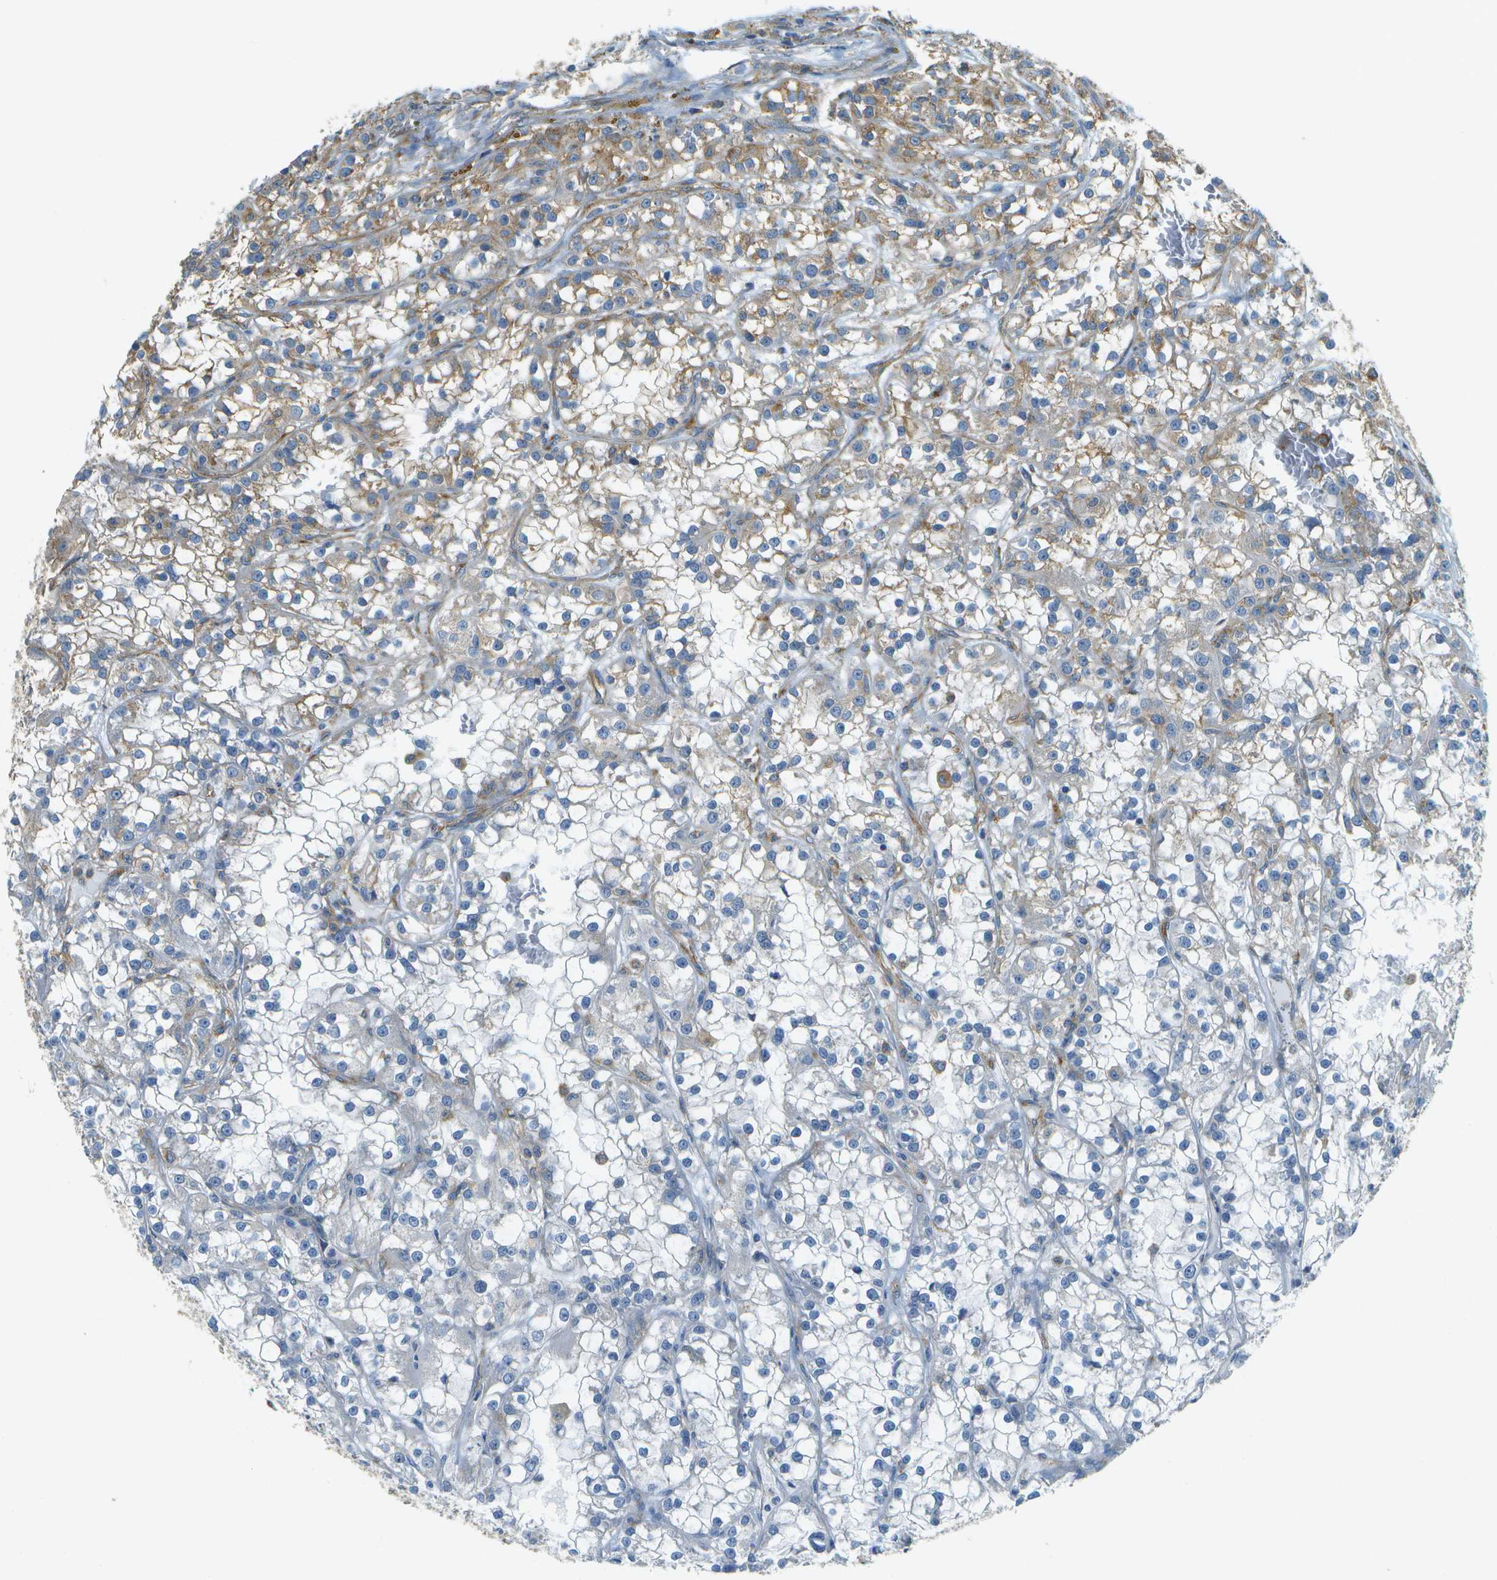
{"staining": {"intensity": "moderate", "quantity": "25%-75%", "location": "cytoplasmic/membranous"}, "tissue": "renal cancer", "cell_type": "Tumor cells", "image_type": "cancer", "snomed": [{"axis": "morphology", "description": "Adenocarcinoma, NOS"}, {"axis": "topography", "description": "Kidney"}], "caption": "Immunohistochemical staining of adenocarcinoma (renal) exhibits moderate cytoplasmic/membranous protein expression in about 25%-75% of tumor cells.", "gene": "CLTC", "patient": {"sex": "female", "age": 52}}